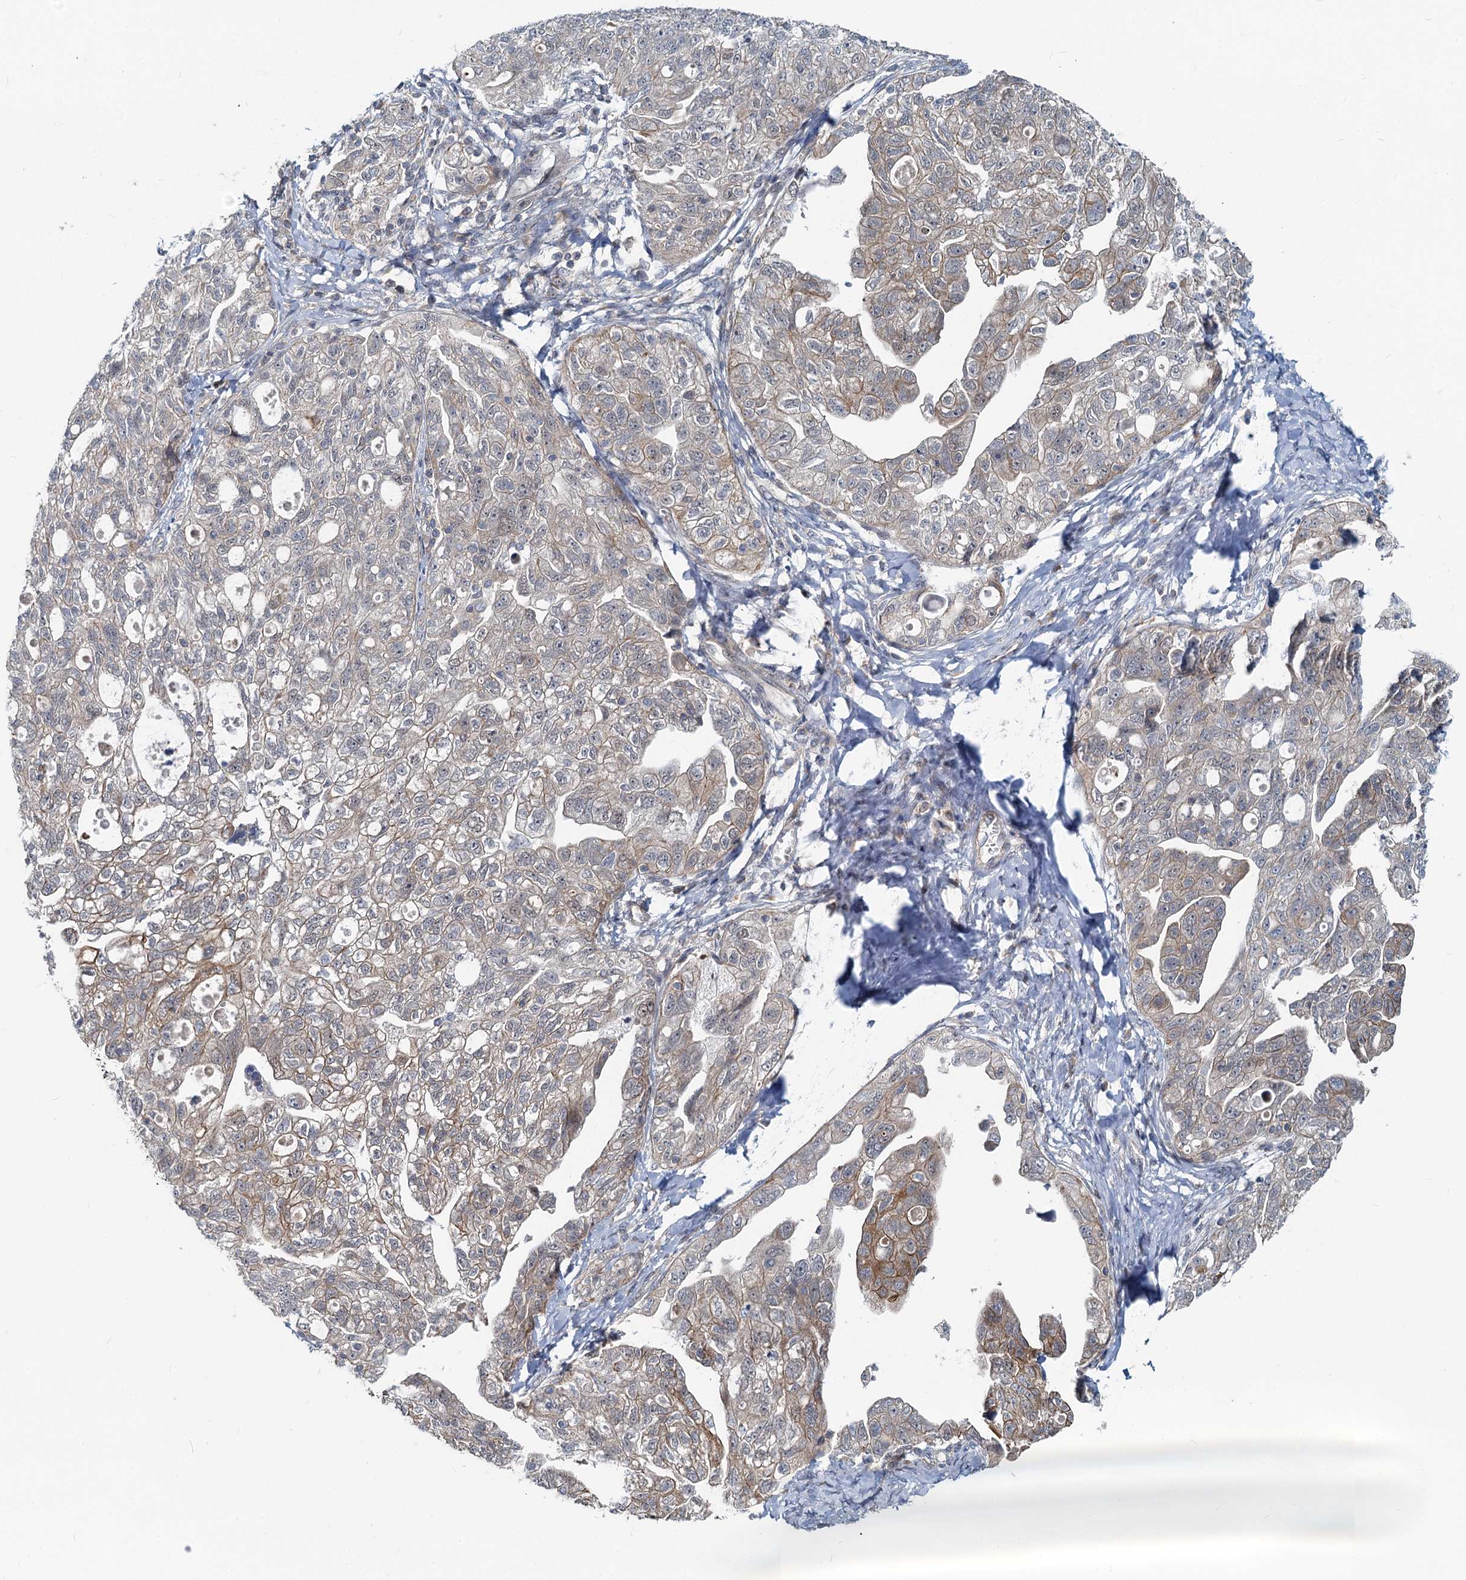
{"staining": {"intensity": "weak", "quantity": "25%-75%", "location": "cytoplasmic/membranous"}, "tissue": "ovarian cancer", "cell_type": "Tumor cells", "image_type": "cancer", "snomed": [{"axis": "morphology", "description": "Carcinoma, NOS"}, {"axis": "morphology", "description": "Cystadenocarcinoma, serous, NOS"}, {"axis": "topography", "description": "Ovary"}], "caption": "Protein staining of ovarian cancer (carcinoma) tissue shows weak cytoplasmic/membranous positivity in about 25%-75% of tumor cells.", "gene": "ADCY2", "patient": {"sex": "female", "age": 69}}